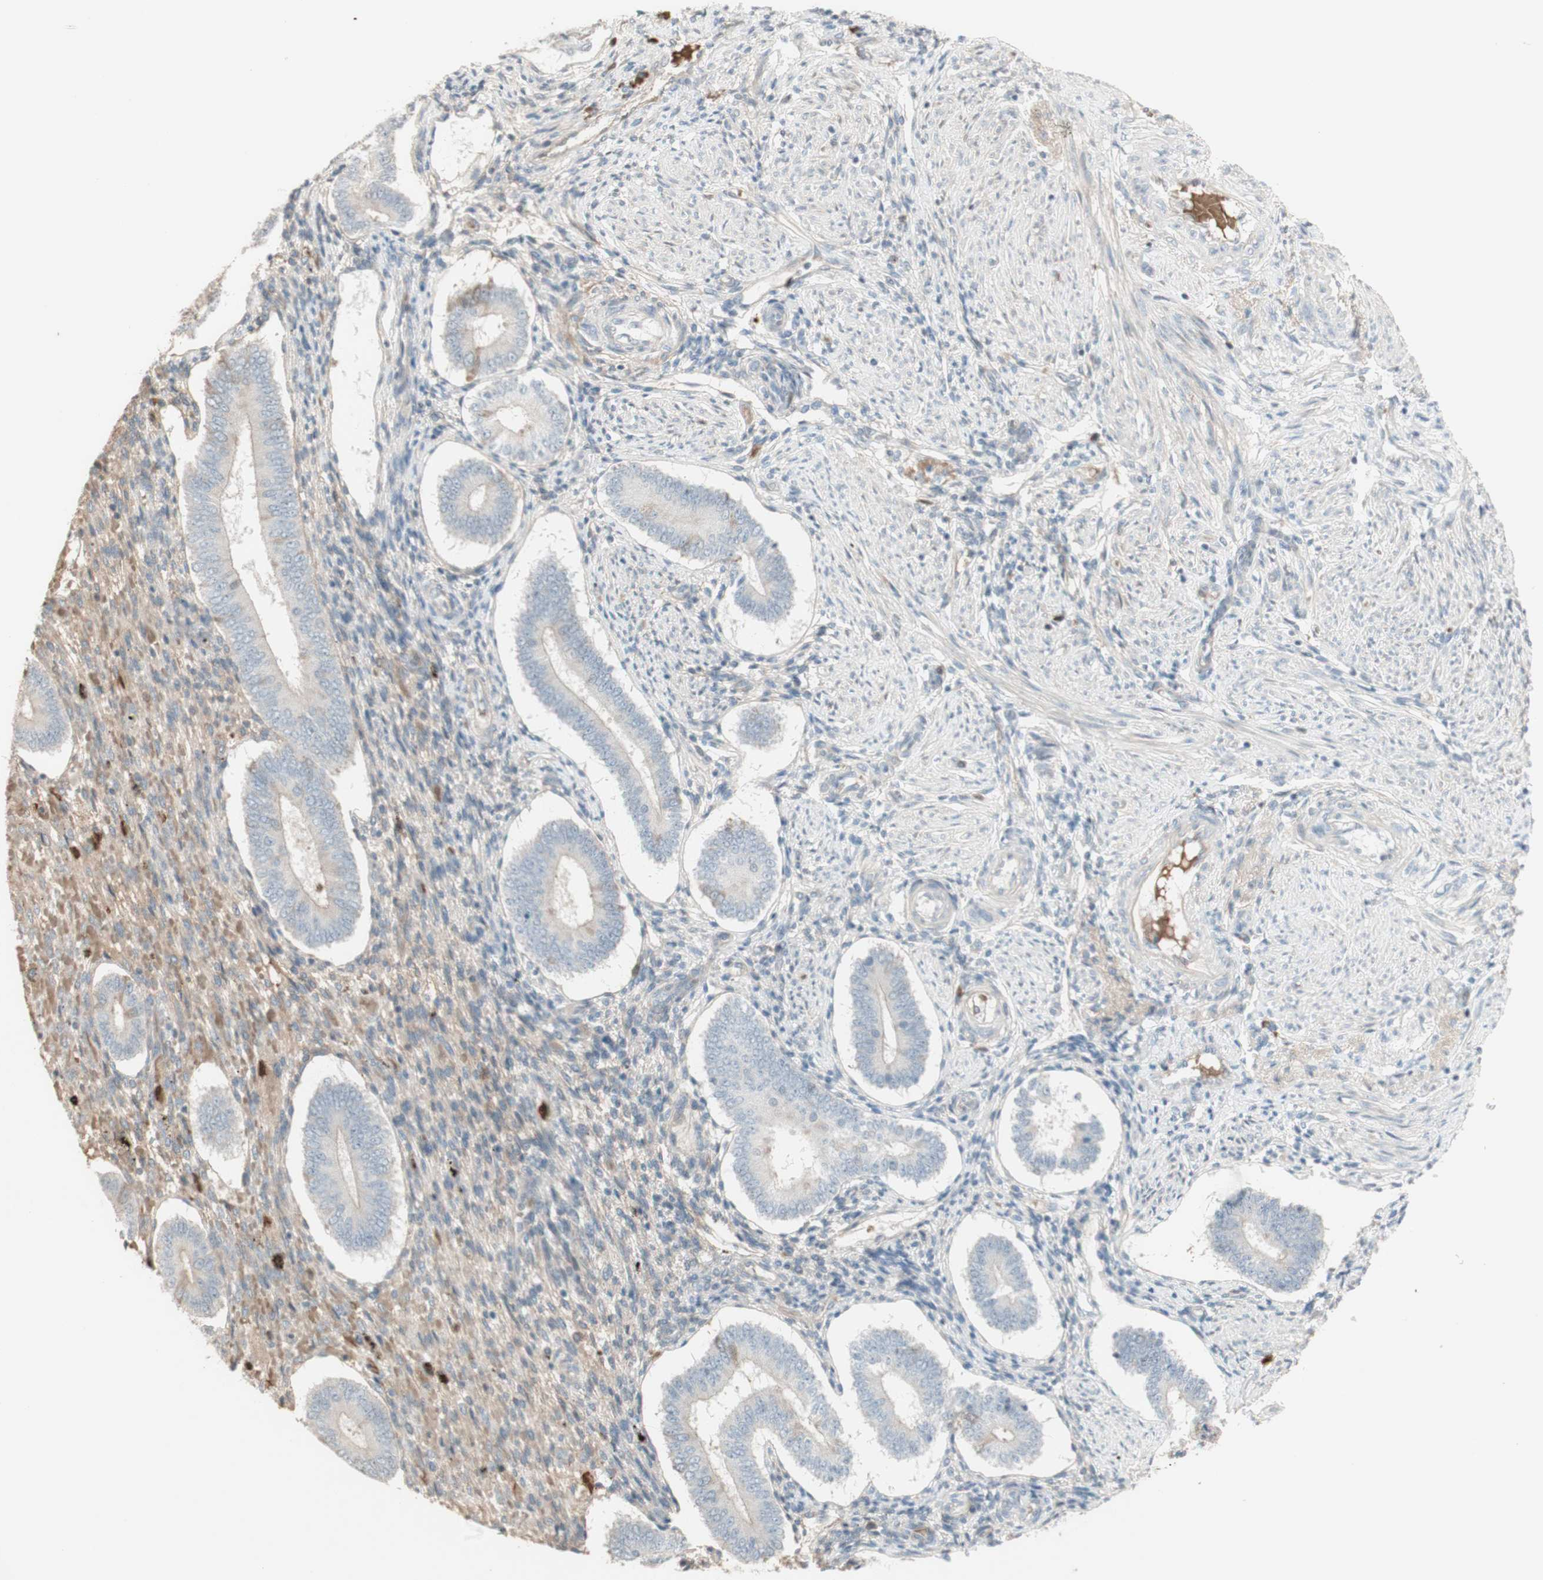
{"staining": {"intensity": "weak", "quantity": ">75%", "location": "cytoplasmic/membranous"}, "tissue": "endometrium", "cell_type": "Cells in endometrial stroma", "image_type": "normal", "snomed": [{"axis": "morphology", "description": "Normal tissue, NOS"}, {"axis": "topography", "description": "Endometrium"}], "caption": "Immunohistochemical staining of benign human endometrium displays low levels of weak cytoplasmic/membranous positivity in approximately >75% of cells in endometrial stroma.", "gene": "NID1", "patient": {"sex": "female", "age": 42}}